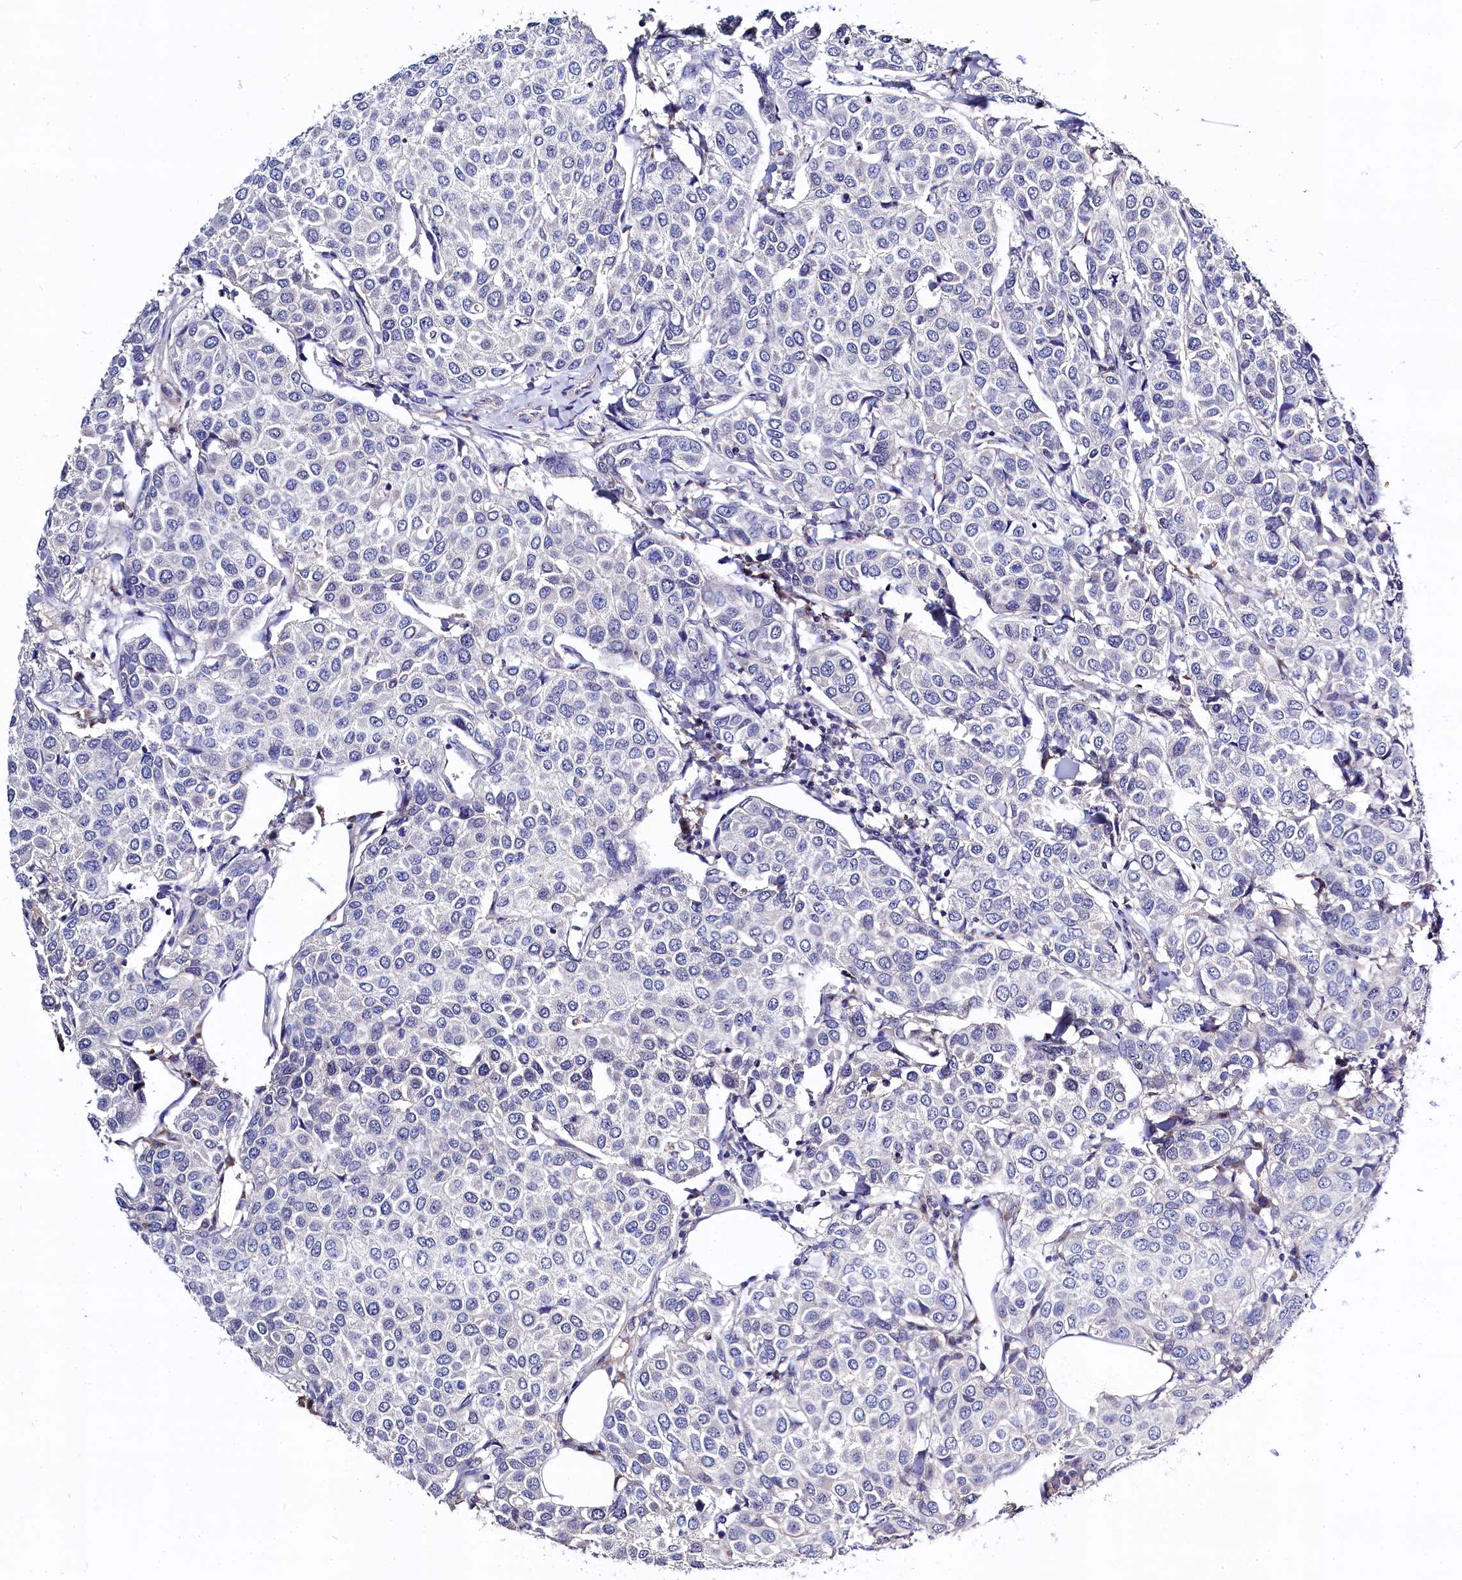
{"staining": {"intensity": "negative", "quantity": "none", "location": "none"}, "tissue": "breast cancer", "cell_type": "Tumor cells", "image_type": "cancer", "snomed": [{"axis": "morphology", "description": "Duct carcinoma"}, {"axis": "topography", "description": "Breast"}], "caption": "Photomicrograph shows no significant protein expression in tumor cells of breast cancer.", "gene": "C11orf54", "patient": {"sex": "female", "age": 55}}